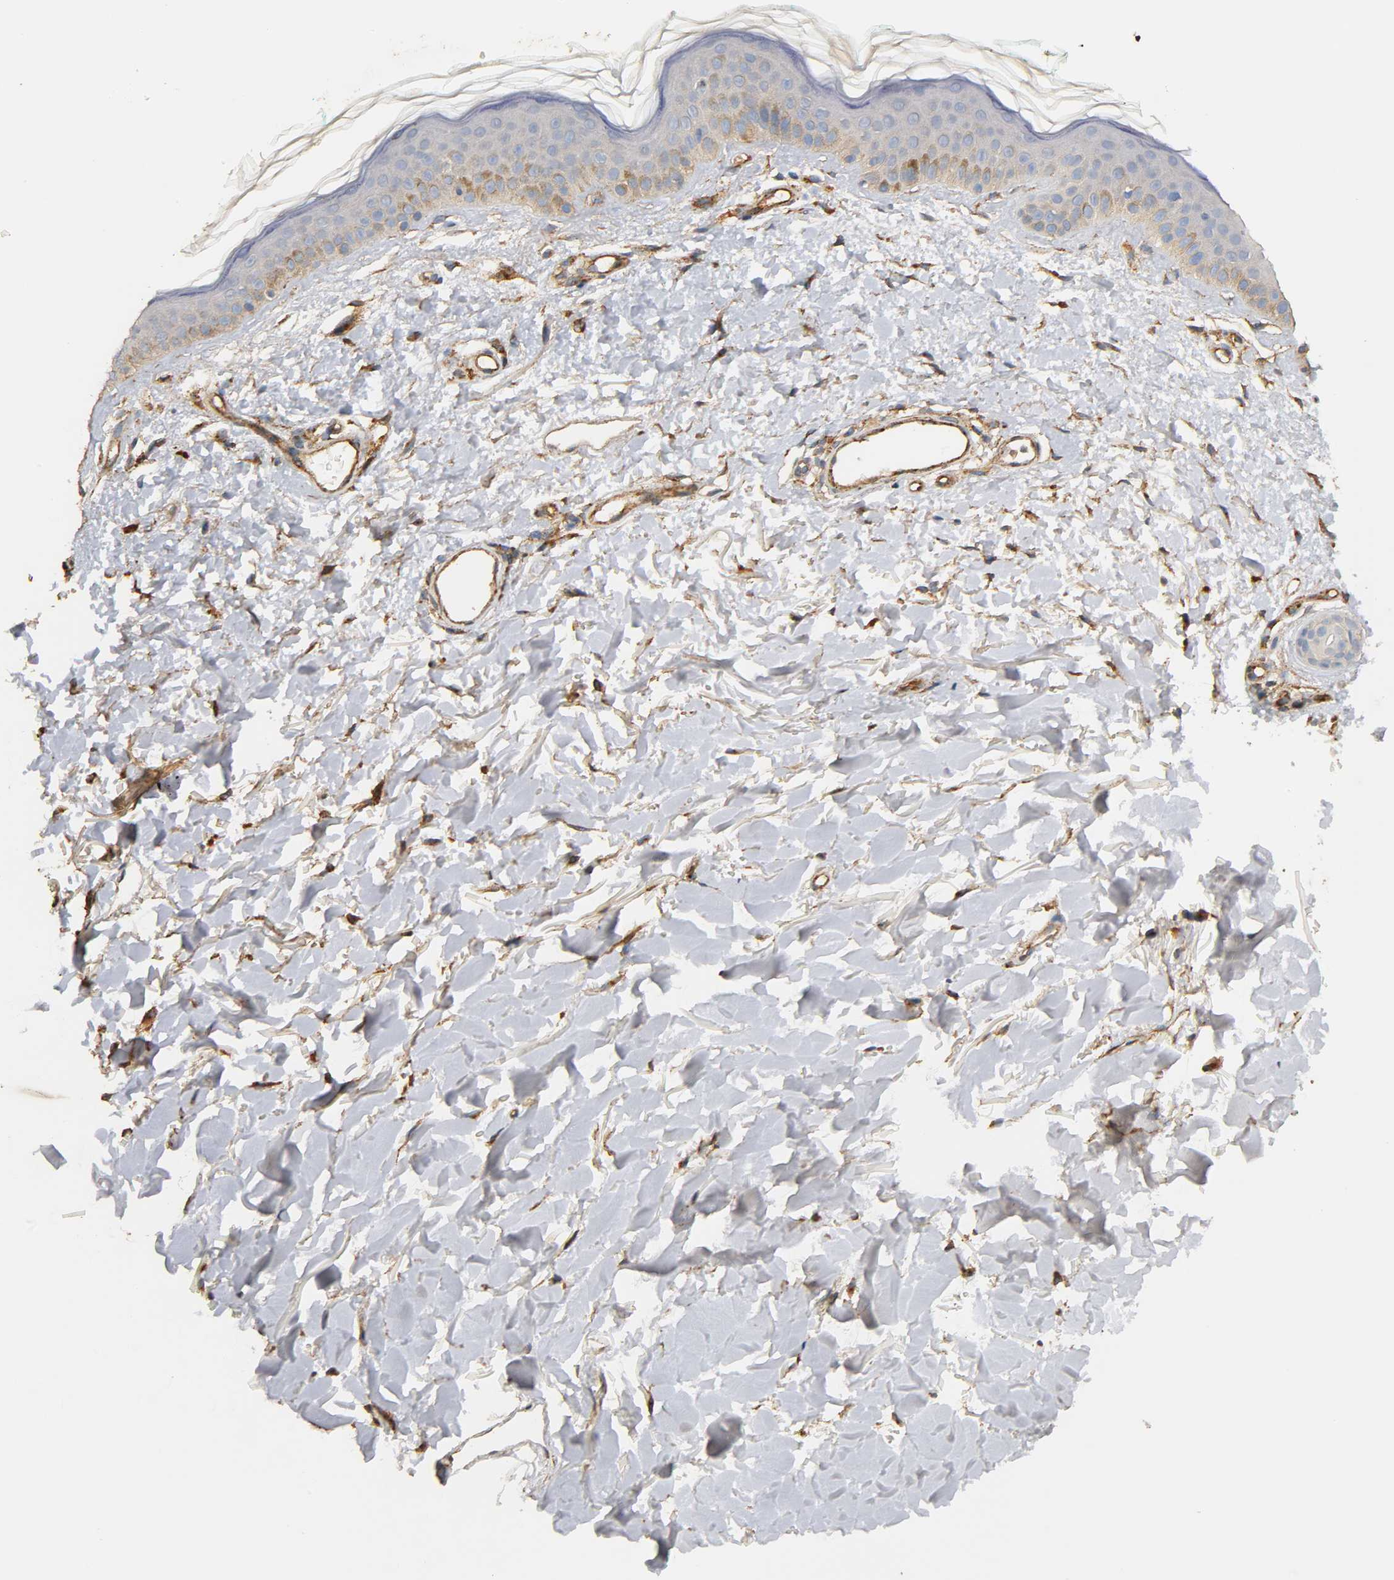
{"staining": {"intensity": "moderate", "quantity": ">75%", "location": "cytoplasmic/membranous"}, "tissue": "skin", "cell_type": "Fibroblasts", "image_type": "normal", "snomed": [{"axis": "morphology", "description": "Normal tissue, NOS"}, {"axis": "topography", "description": "Skin"}], "caption": "Protein analysis of normal skin displays moderate cytoplasmic/membranous positivity in approximately >75% of fibroblasts.", "gene": "IFITM2", "patient": {"sex": "male", "age": 71}}